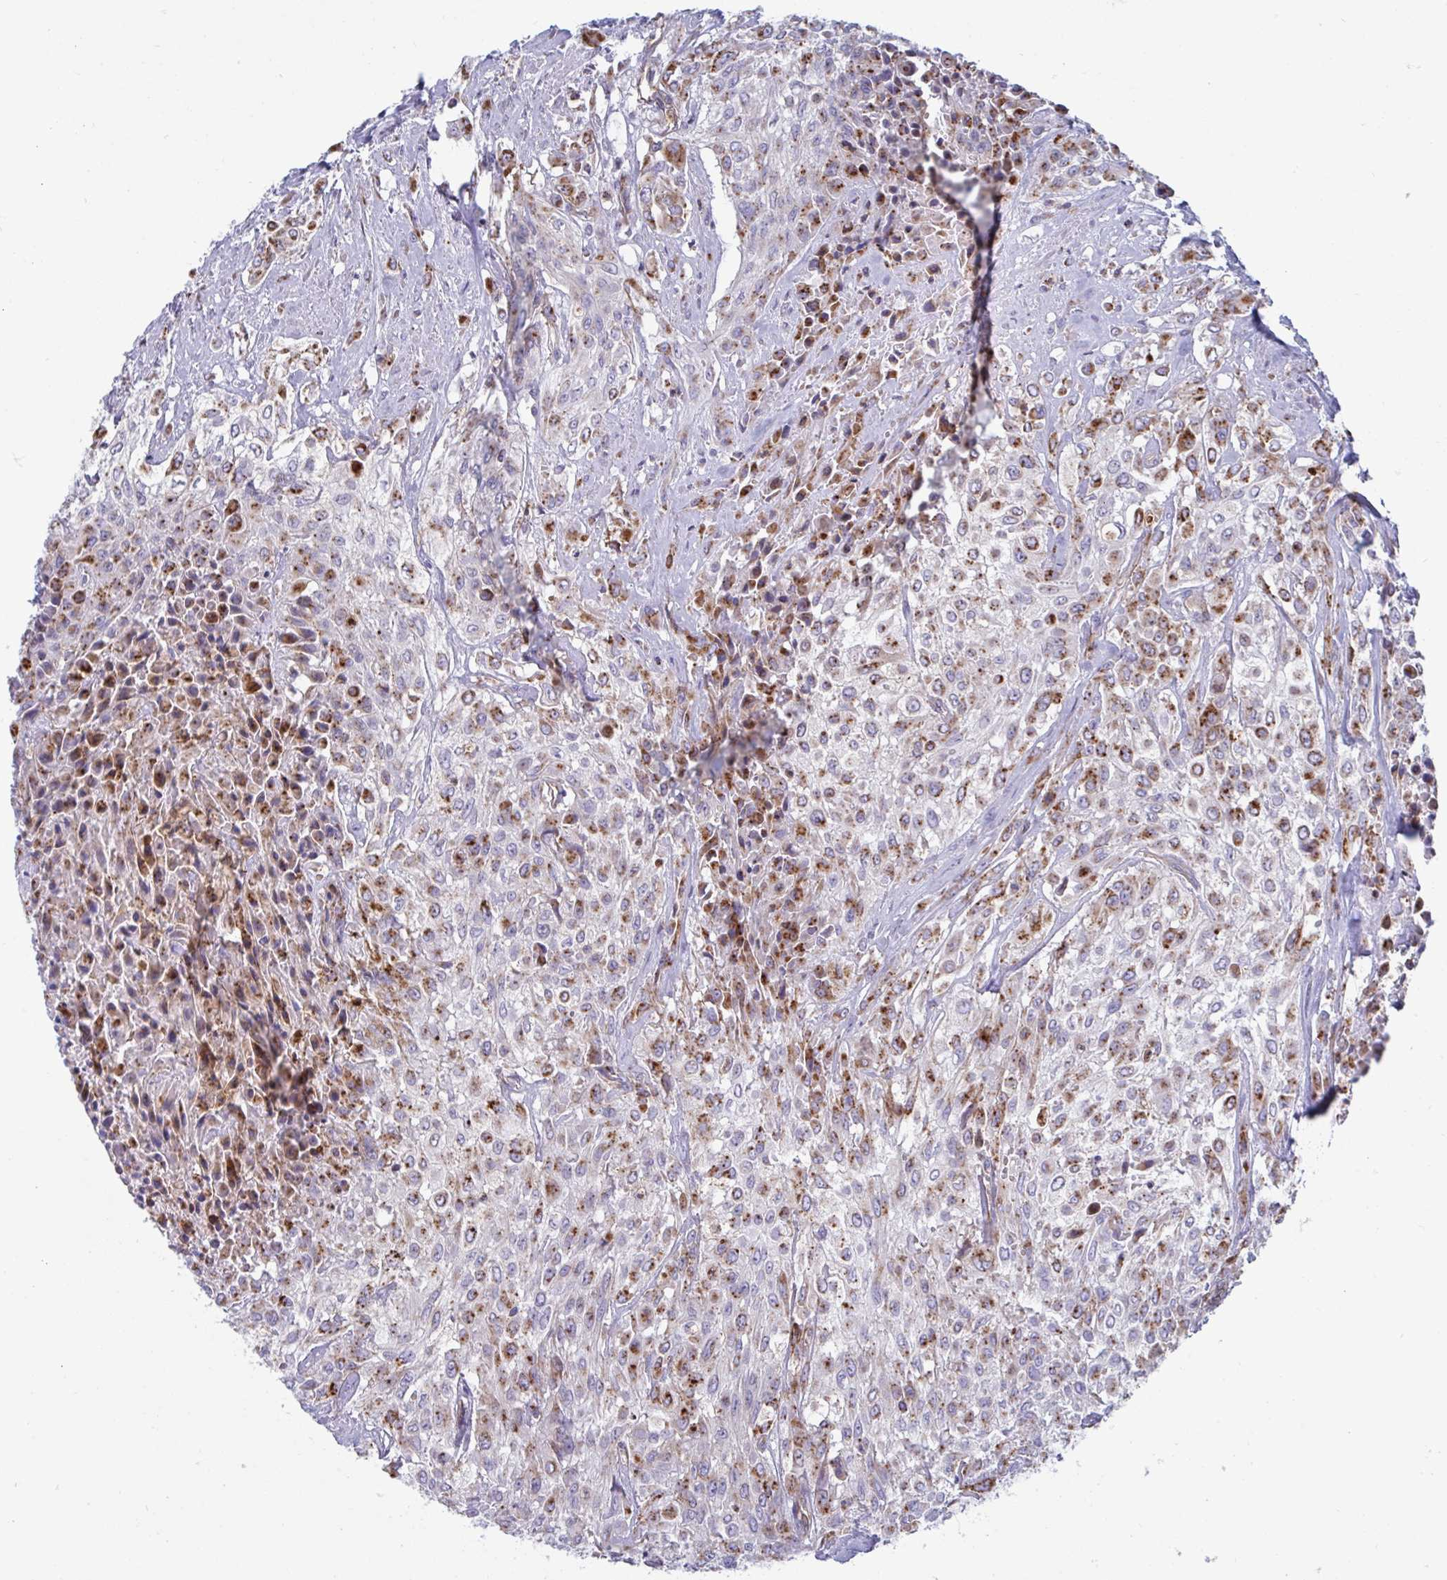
{"staining": {"intensity": "moderate", "quantity": "25%-75%", "location": "cytoplasmic/membranous"}, "tissue": "urothelial cancer", "cell_type": "Tumor cells", "image_type": "cancer", "snomed": [{"axis": "morphology", "description": "Urothelial carcinoma, High grade"}, {"axis": "topography", "description": "Urinary bladder"}], "caption": "A brown stain shows moderate cytoplasmic/membranous positivity of a protein in human high-grade urothelial carcinoma tumor cells.", "gene": "SLC9A6", "patient": {"sex": "male", "age": 57}}